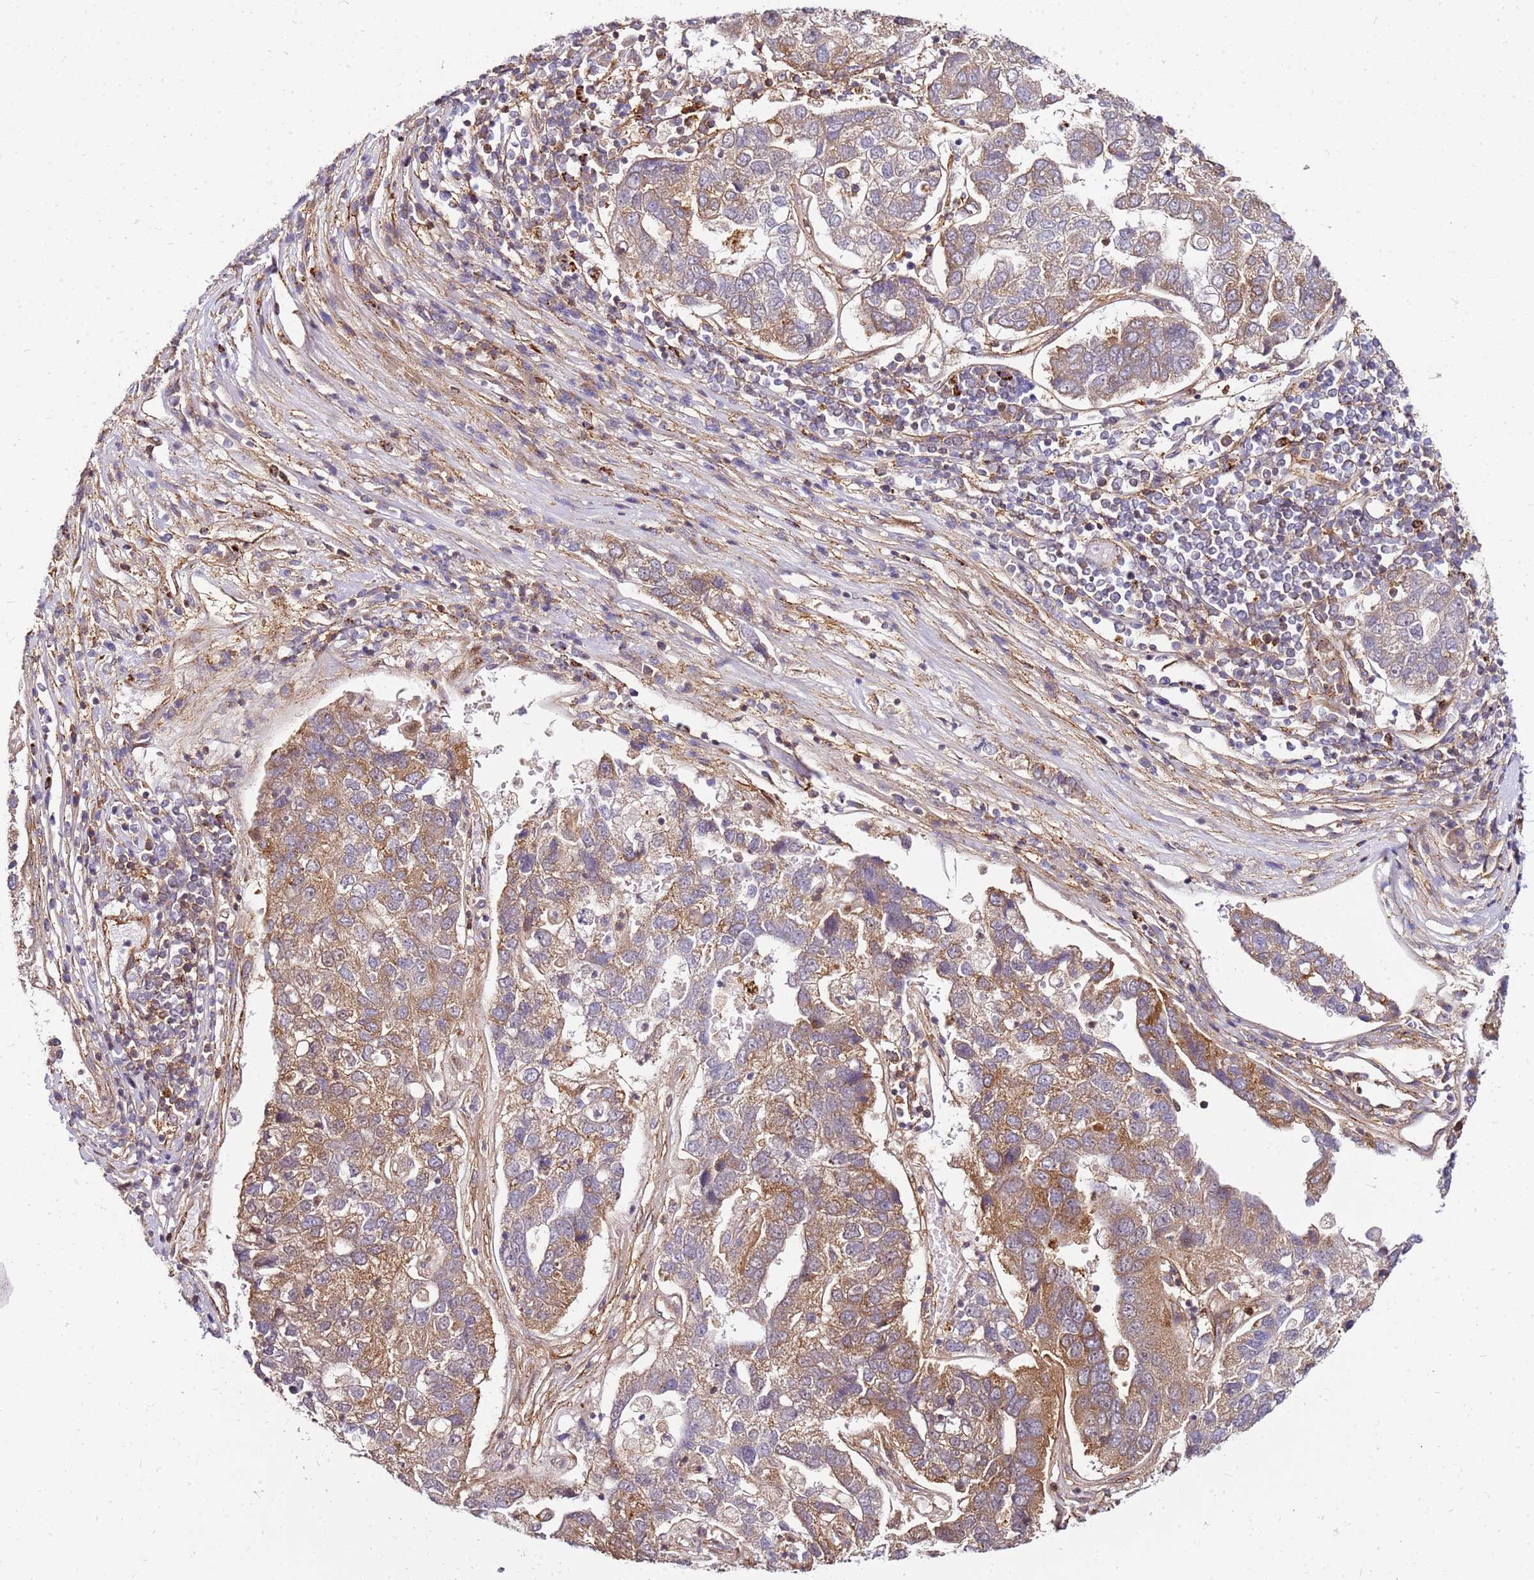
{"staining": {"intensity": "moderate", "quantity": "25%-75%", "location": "cytoplasmic/membranous"}, "tissue": "pancreatic cancer", "cell_type": "Tumor cells", "image_type": "cancer", "snomed": [{"axis": "morphology", "description": "Adenocarcinoma, NOS"}, {"axis": "topography", "description": "Pancreas"}], "caption": "Immunohistochemical staining of human pancreatic cancer (adenocarcinoma) exhibits medium levels of moderate cytoplasmic/membranous protein positivity in approximately 25%-75% of tumor cells.", "gene": "PIH1D1", "patient": {"sex": "female", "age": 61}}